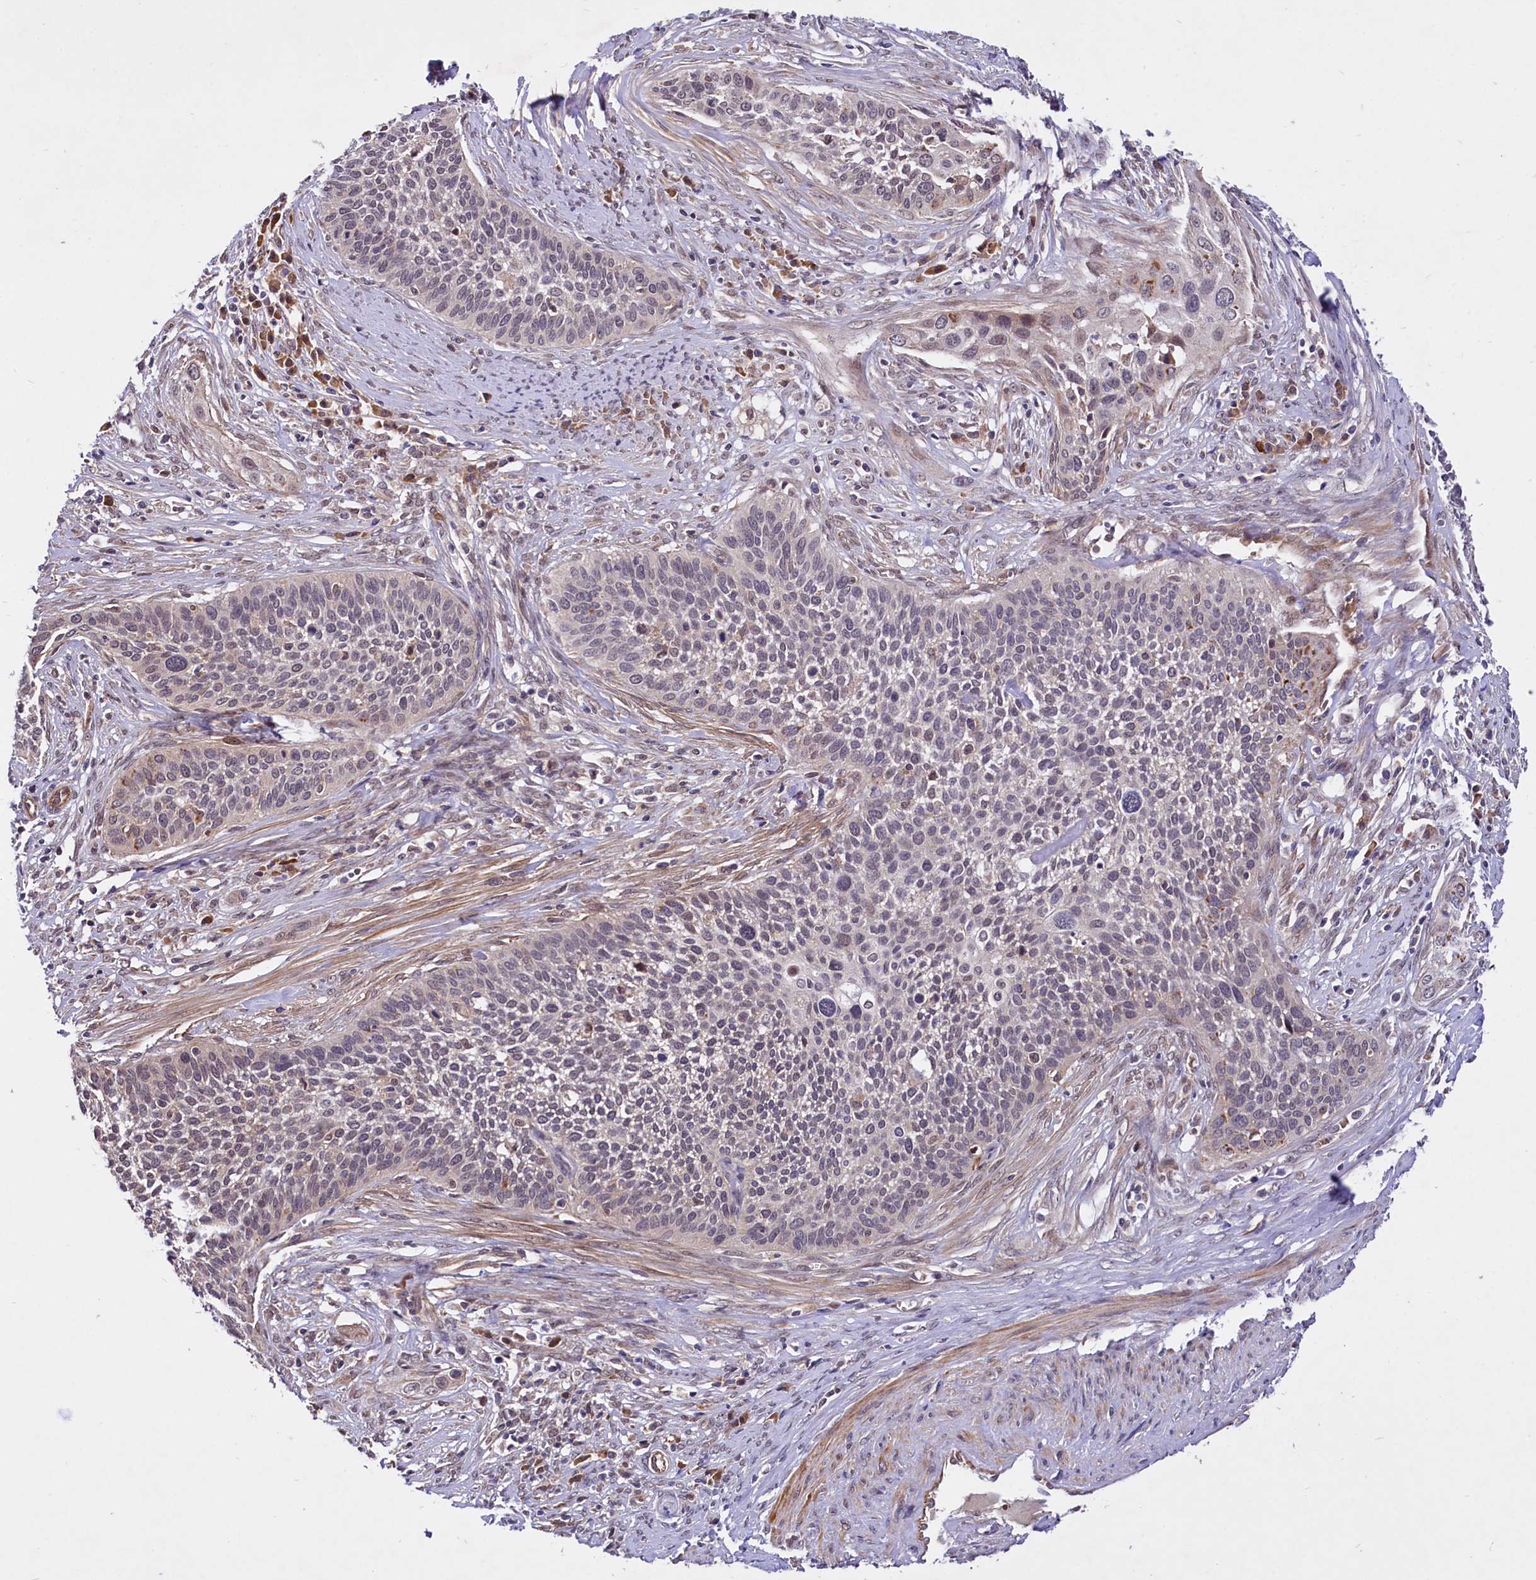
{"staining": {"intensity": "weak", "quantity": "25%-75%", "location": "nuclear"}, "tissue": "cervical cancer", "cell_type": "Tumor cells", "image_type": "cancer", "snomed": [{"axis": "morphology", "description": "Squamous cell carcinoma, NOS"}, {"axis": "topography", "description": "Cervix"}], "caption": "This micrograph demonstrates immunohistochemistry (IHC) staining of cervical cancer (squamous cell carcinoma), with low weak nuclear expression in about 25%-75% of tumor cells.", "gene": "UBE3A", "patient": {"sex": "female", "age": 34}}